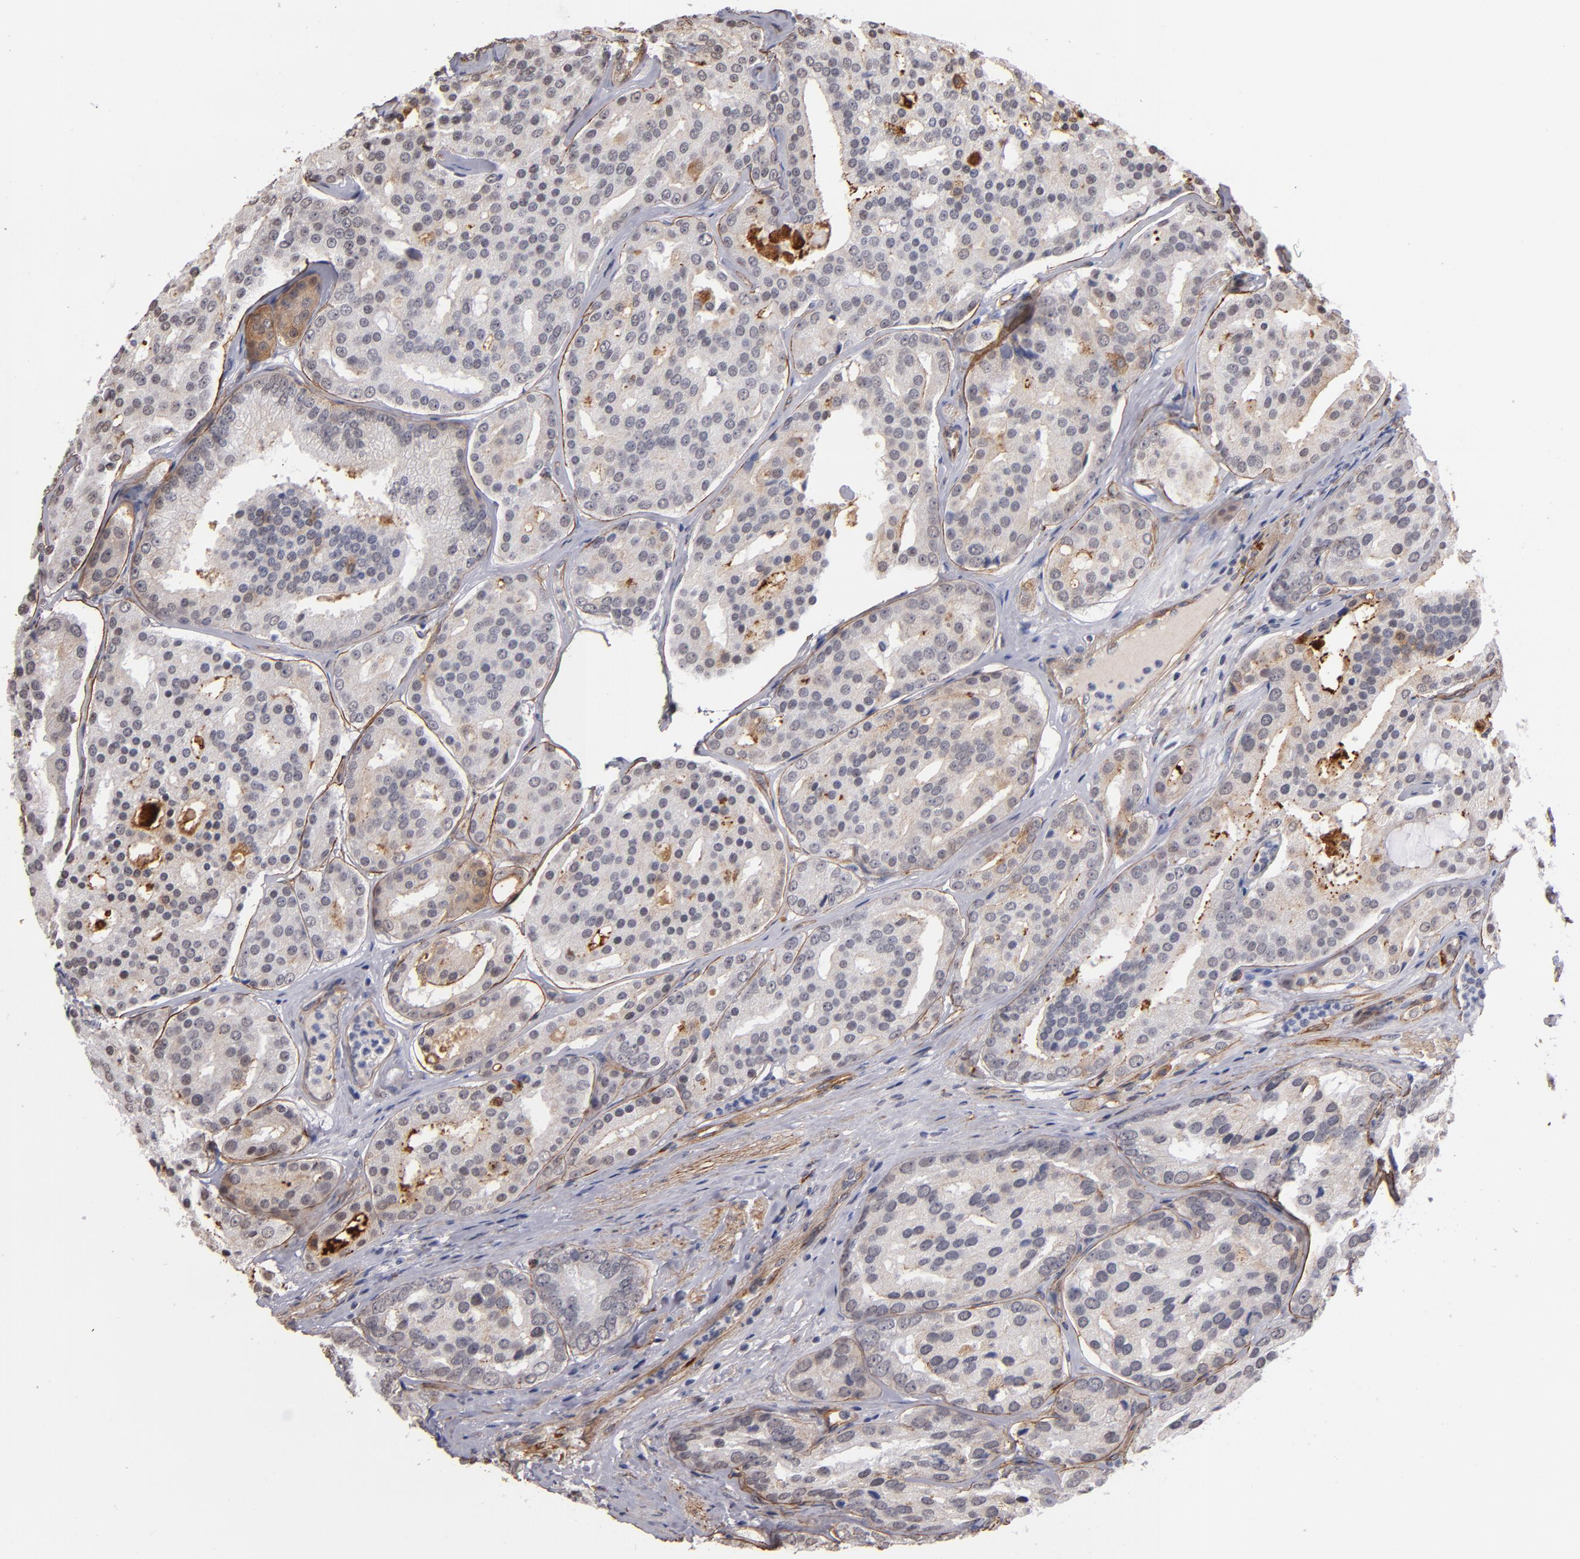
{"staining": {"intensity": "weak", "quantity": "<25%", "location": "cytoplasmic/membranous"}, "tissue": "prostate cancer", "cell_type": "Tumor cells", "image_type": "cancer", "snomed": [{"axis": "morphology", "description": "Adenocarcinoma, High grade"}, {"axis": "topography", "description": "Prostate"}], "caption": "Tumor cells are negative for protein expression in human prostate cancer (adenocarcinoma (high-grade)).", "gene": "LAMC1", "patient": {"sex": "male", "age": 64}}